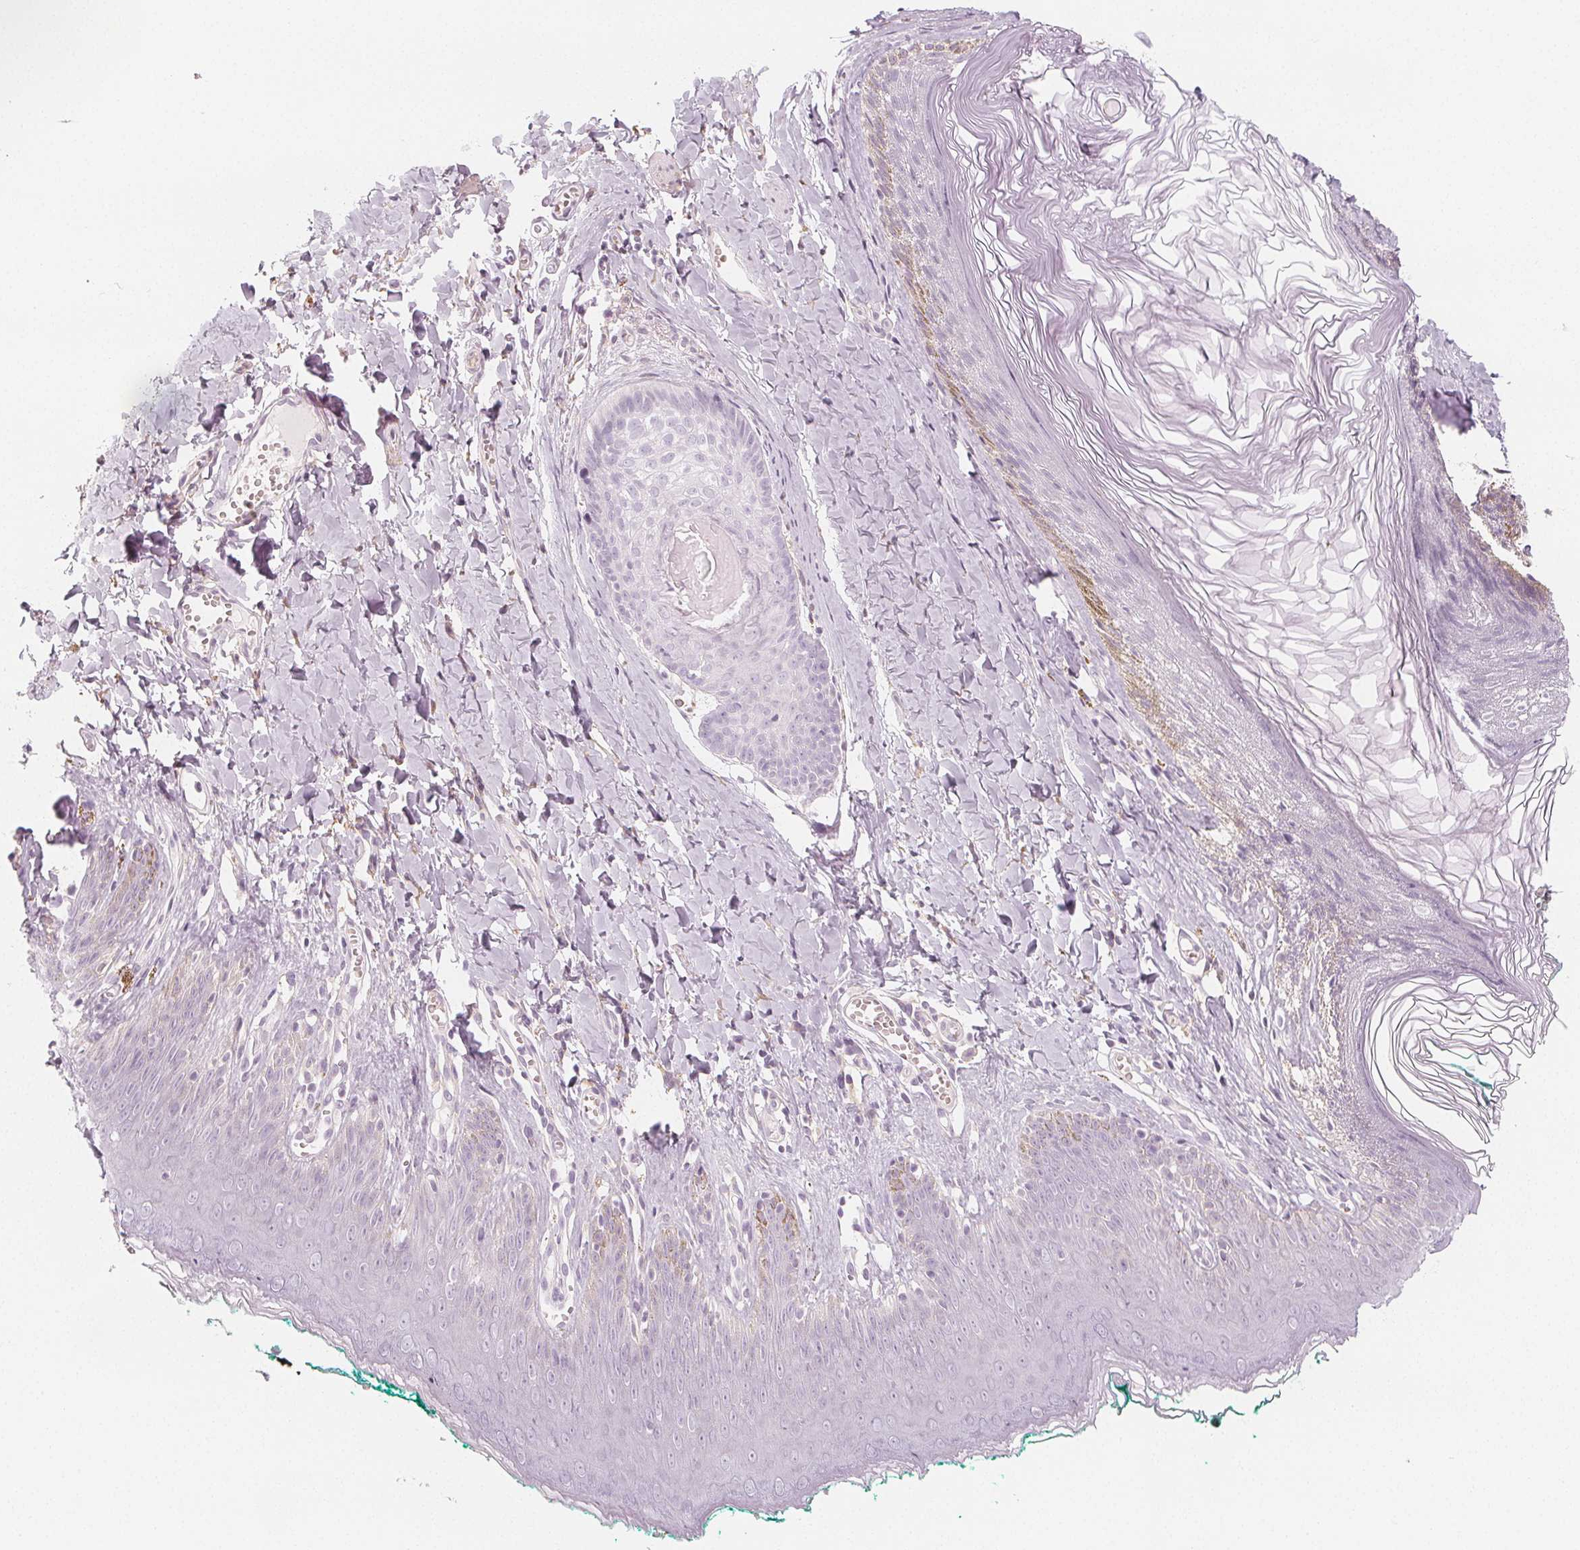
{"staining": {"intensity": "weak", "quantity": "<25%", "location": "cytoplasmic/membranous"}, "tissue": "skin", "cell_type": "Epidermal cells", "image_type": "normal", "snomed": [{"axis": "morphology", "description": "Normal tissue, NOS"}, {"axis": "topography", "description": "Vulva"}, {"axis": "topography", "description": "Peripheral nerve tissue"}], "caption": "DAB (3,3'-diaminobenzidine) immunohistochemical staining of unremarkable human skin demonstrates no significant positivity in epidermal cells. The staining is performed using DAB brown chromogen with nuclei counter-stained in using hematoxylin.", "gene": "MAP1A", "patient": {"sex": "female", "age": 66}}